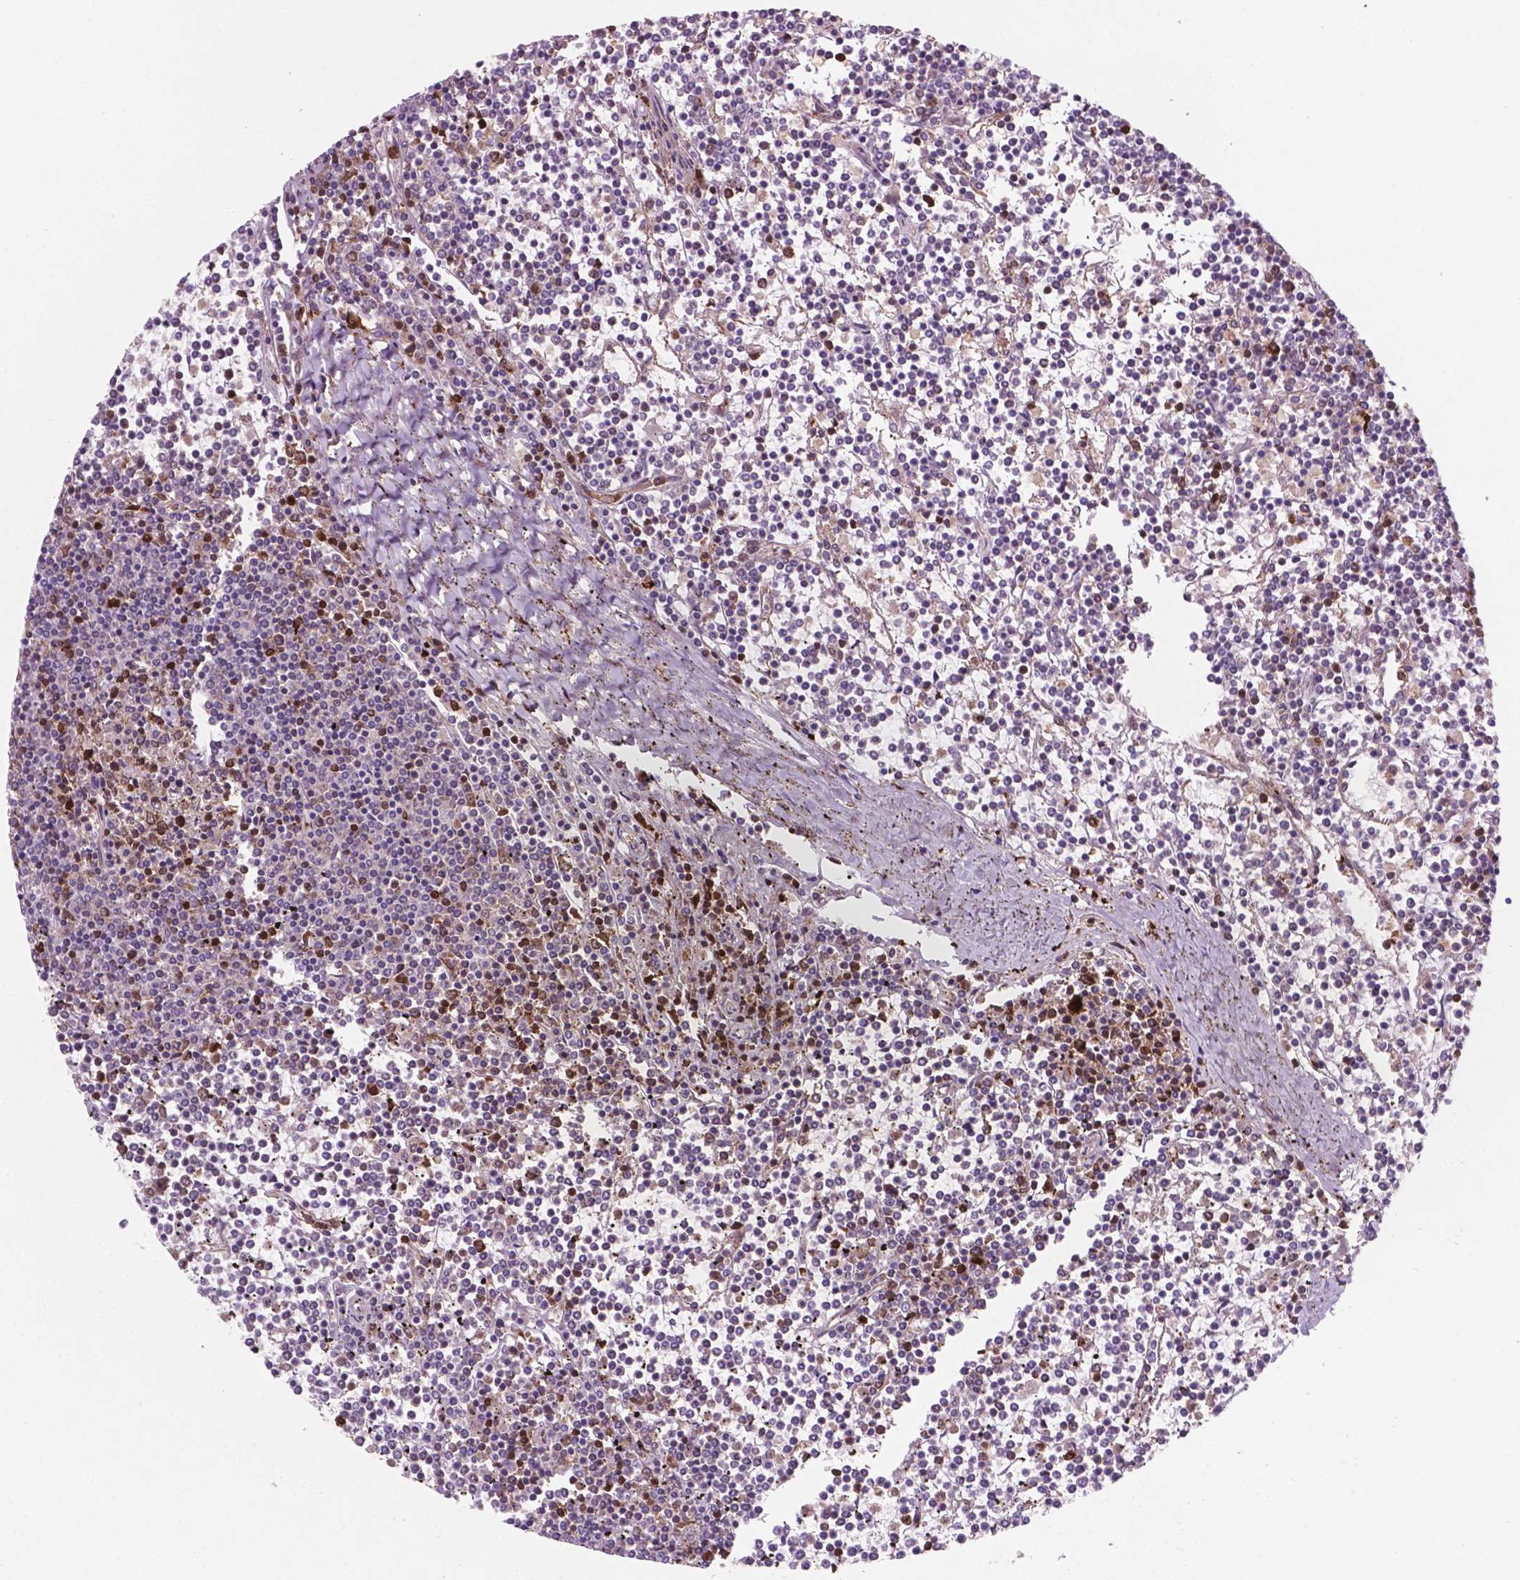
{"staining": {"intensity": "strong", "quantity": "<25%", "location": "cytoplasmic/membranous,nuclear"}, "tissue": "lymphoma", "cell_type": "Tumor cells", "image_type": "cancer", "snomed": [{"axis": "morphology", "description": "Malignant lymphoma, non-Hodgkin's type, Low grade"}, {"axis": "topography", "description": "Spleen"}], "caption": "About <25% of tumor cells in human lymphoma demonstrate strong cytoplasmic/membranous and nuclear protein positivity as visualized by brown immunohistochemical staining.", "gene": "LDHA", "patient": {"sex": "female", "age": 19}}